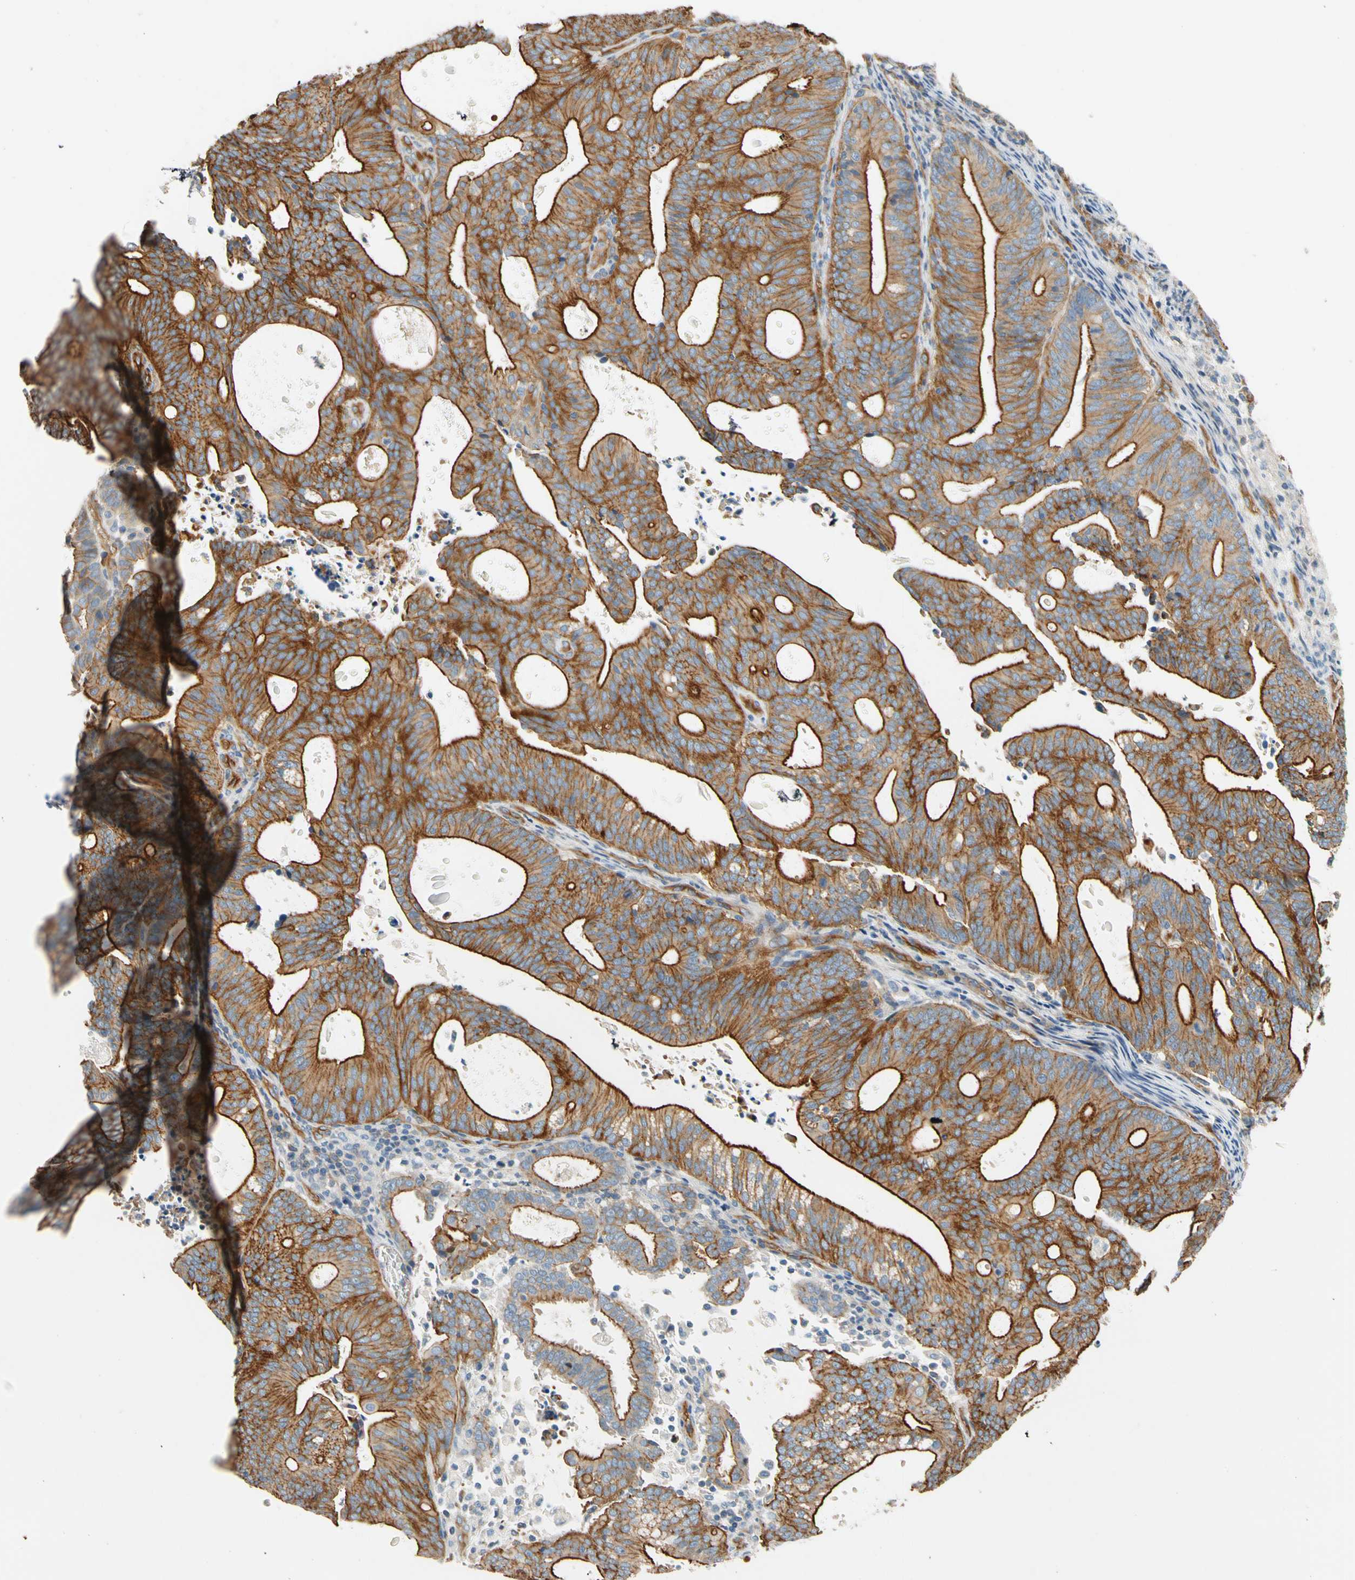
{"staining": {"intensity": "strong", "quantity": ">75%", "location": "cytoplasmic/membranous"}, "tissue": "endometrial cancer", "cell_type": "Tumor cells", "image_type": "cancer", "snomed": [{"axis": "morphology", "description": "Adenocarcinoma, NOS"}, {"axis": "topography", "description": "Uterus"}], "caption": "Strong cytoplasmic/membranous positivity is present in approximately >75% of tumor cells in endometrial cancer.", "gene": "SPTAN1", "patient": {"sex": "female", "age": 83}}